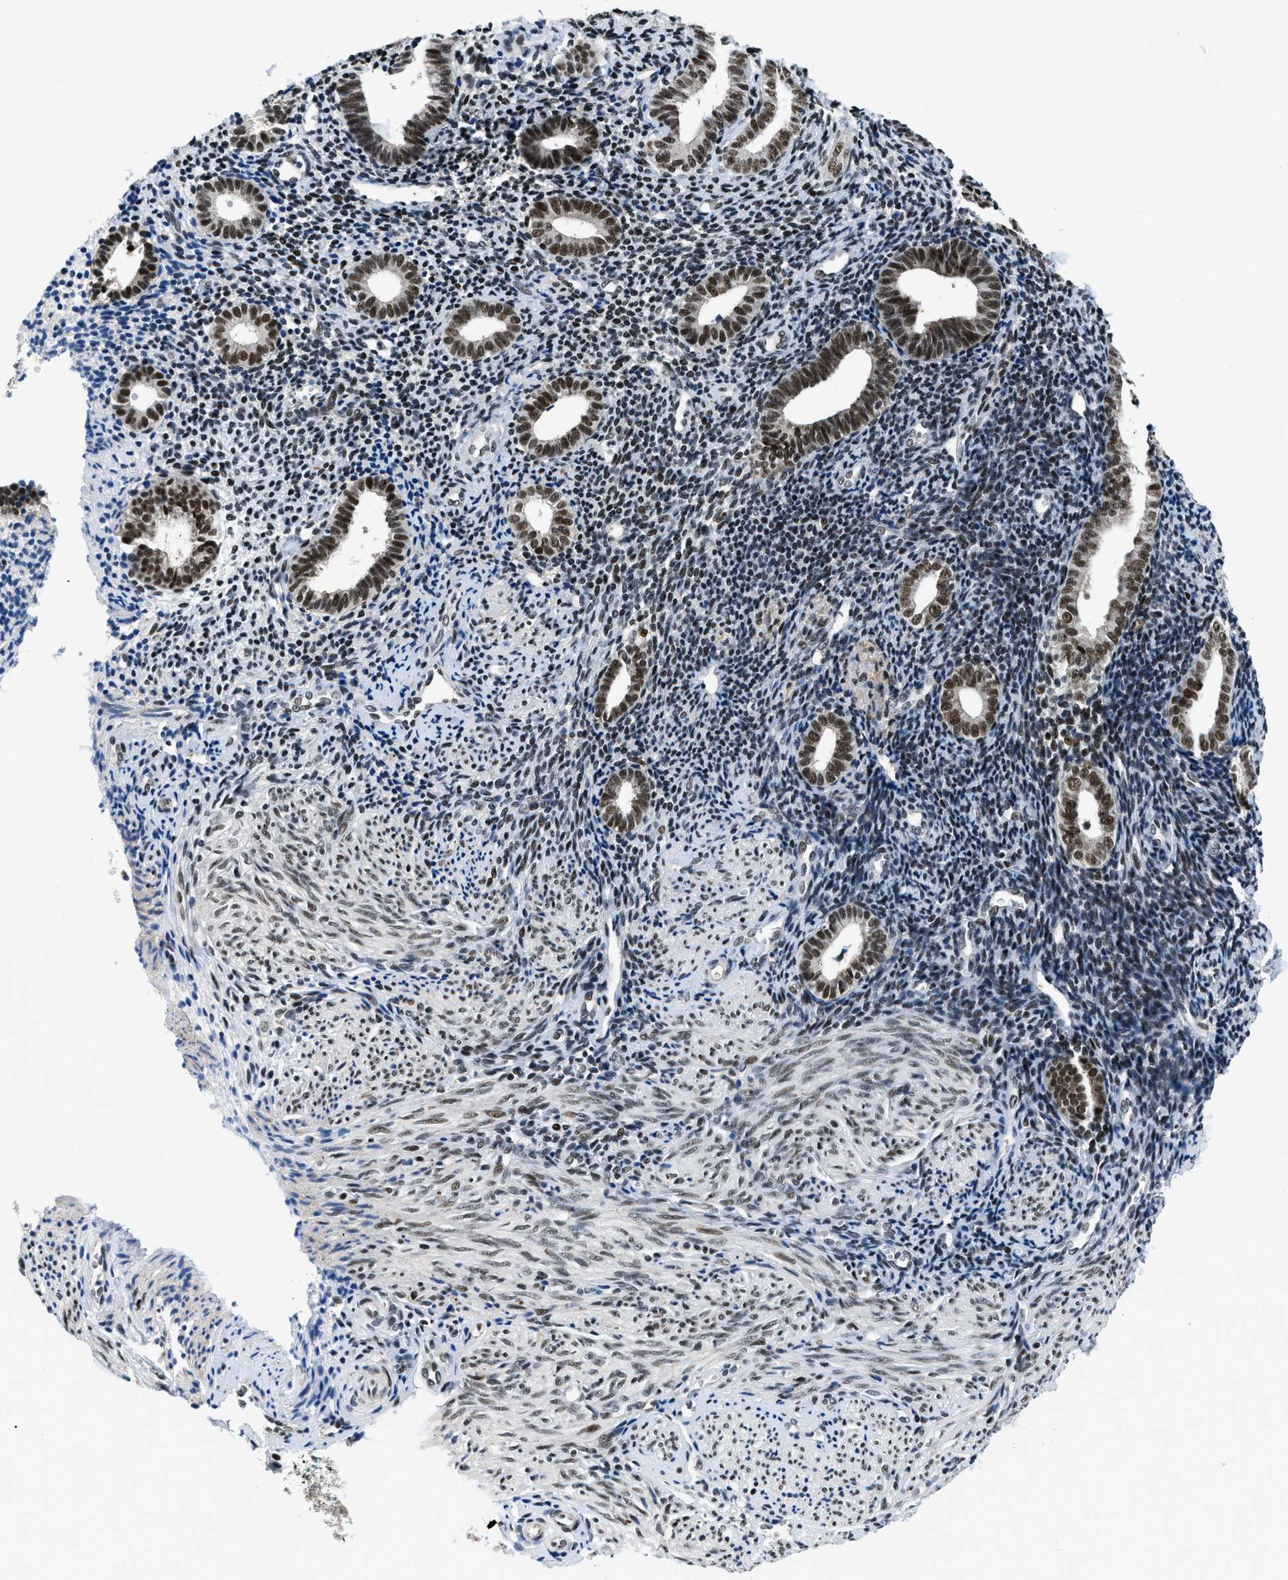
{"staining": {"intensity": "negative", "quantity": "none", "location": "none"}, "tissue": "endometrium", "cell_type": "Cells in endometrial stroma", "image_type": "normal", "snomed": [{"axis": "morphology", "description": "Normal tissue, NOS"}, {"axis": "topography", "description": "Endometrium"}], "caption": "Endometrium was stained to show a protein in brown. There is no significant expression in cells in endometrial stroma.", "gene": "KDM3B", "patient": {"sex": "female", "age": 50}}